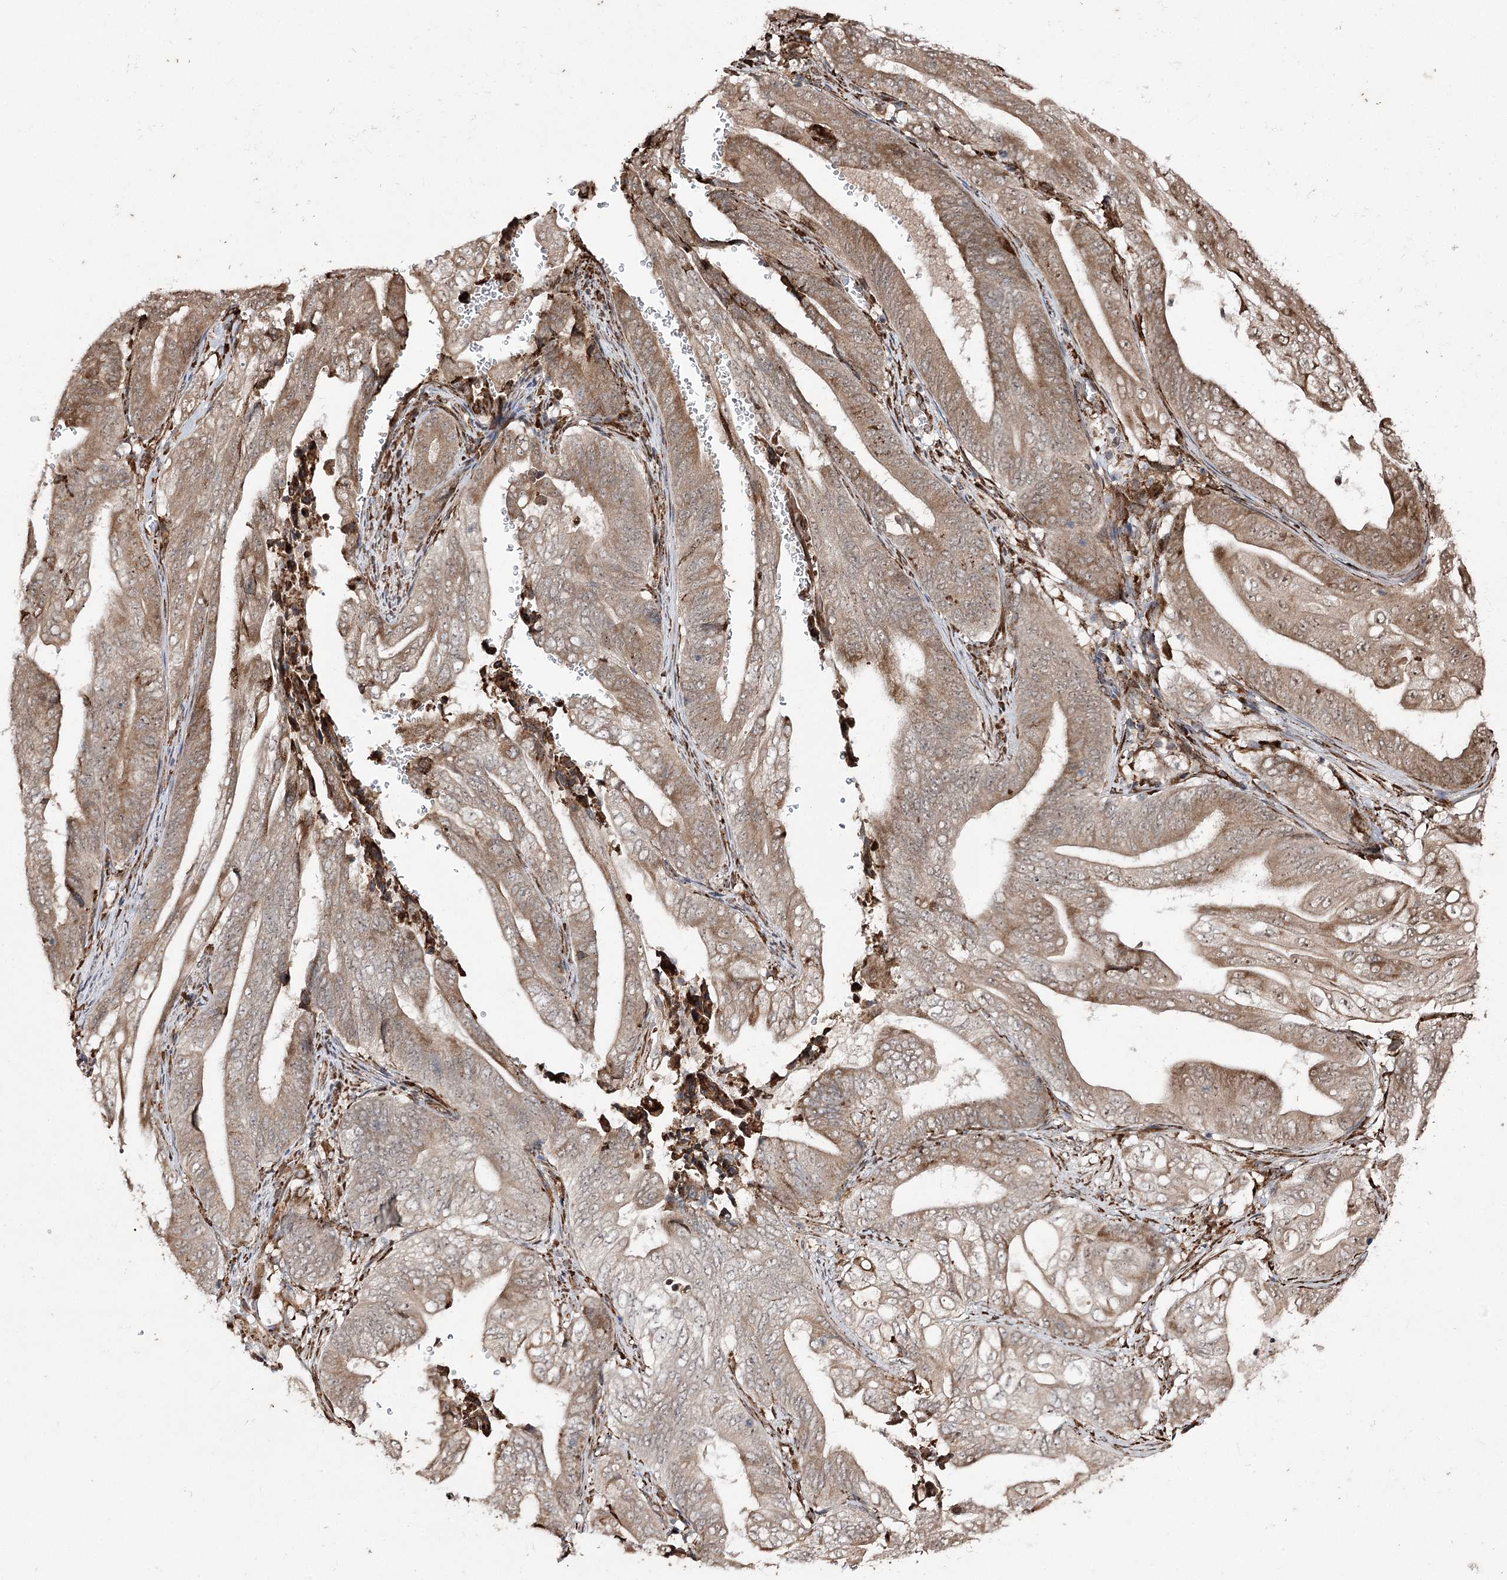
{"staining": {"intensity": "moderate", "quantity": ">75%", "location": "cytoplasmic/membranous,nuclear"}, "tissue": "stomach cancer", "cell_type": "Tumor cells", "image_type": "cancer", "snomed": [{"axis": "morphology", "description": "Adenocarcinoma, NOS"}, {"axis": "topography", "description": "Stomach"}], "caption": "Brown immunohistochemical staining in adenocarcinoma (stomach) exhibits moderate cytoplasmic/membranous and nuclear positivity in approximately >75% of tumor cells. (DAB (3,3'-diaminobenzidine) IHC with brightfield microscopy, high magnification).", "gene": "FANCL", "patient": {"sex": "female", "age": 73}}